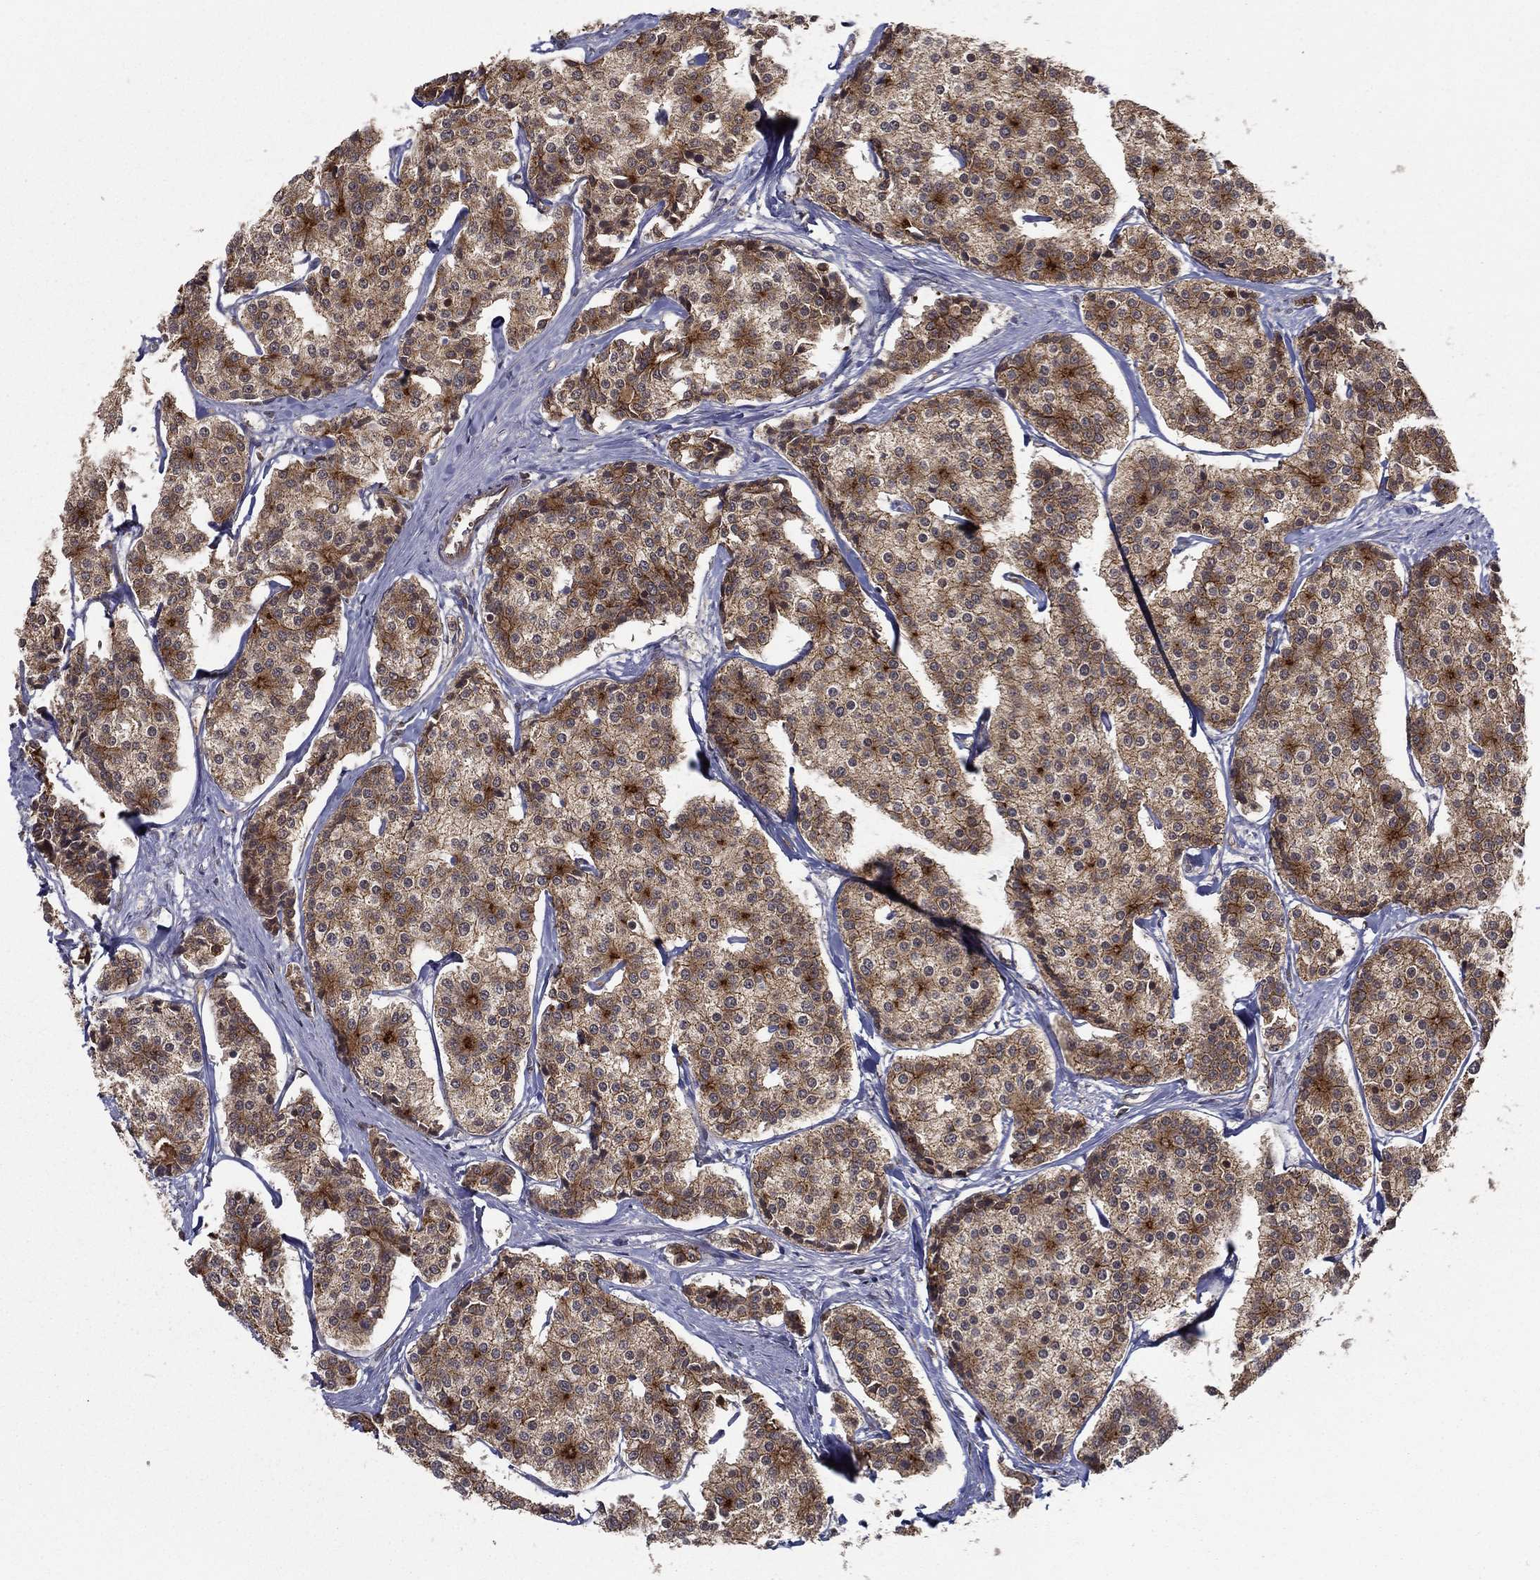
{"staining": {"intensity": "moderate", "quantity": "25%-75%", "location": "cytoplasmic/membranous"}, "tissue": "carcinoid", "cell_type": "Tumor cells", "image_type": "cancer", "snomed": [{"axis": "morphology", "description": "Carcinoid, malignant, NOS"}, {"axis": "topography", "description": "Small intestine"}], "caption": "Malignant carcinoid stained with a protein marker shows moderate staining in tumor cells.", "gene": "UACA", "patient": {"sex": "female", "age": 65}}